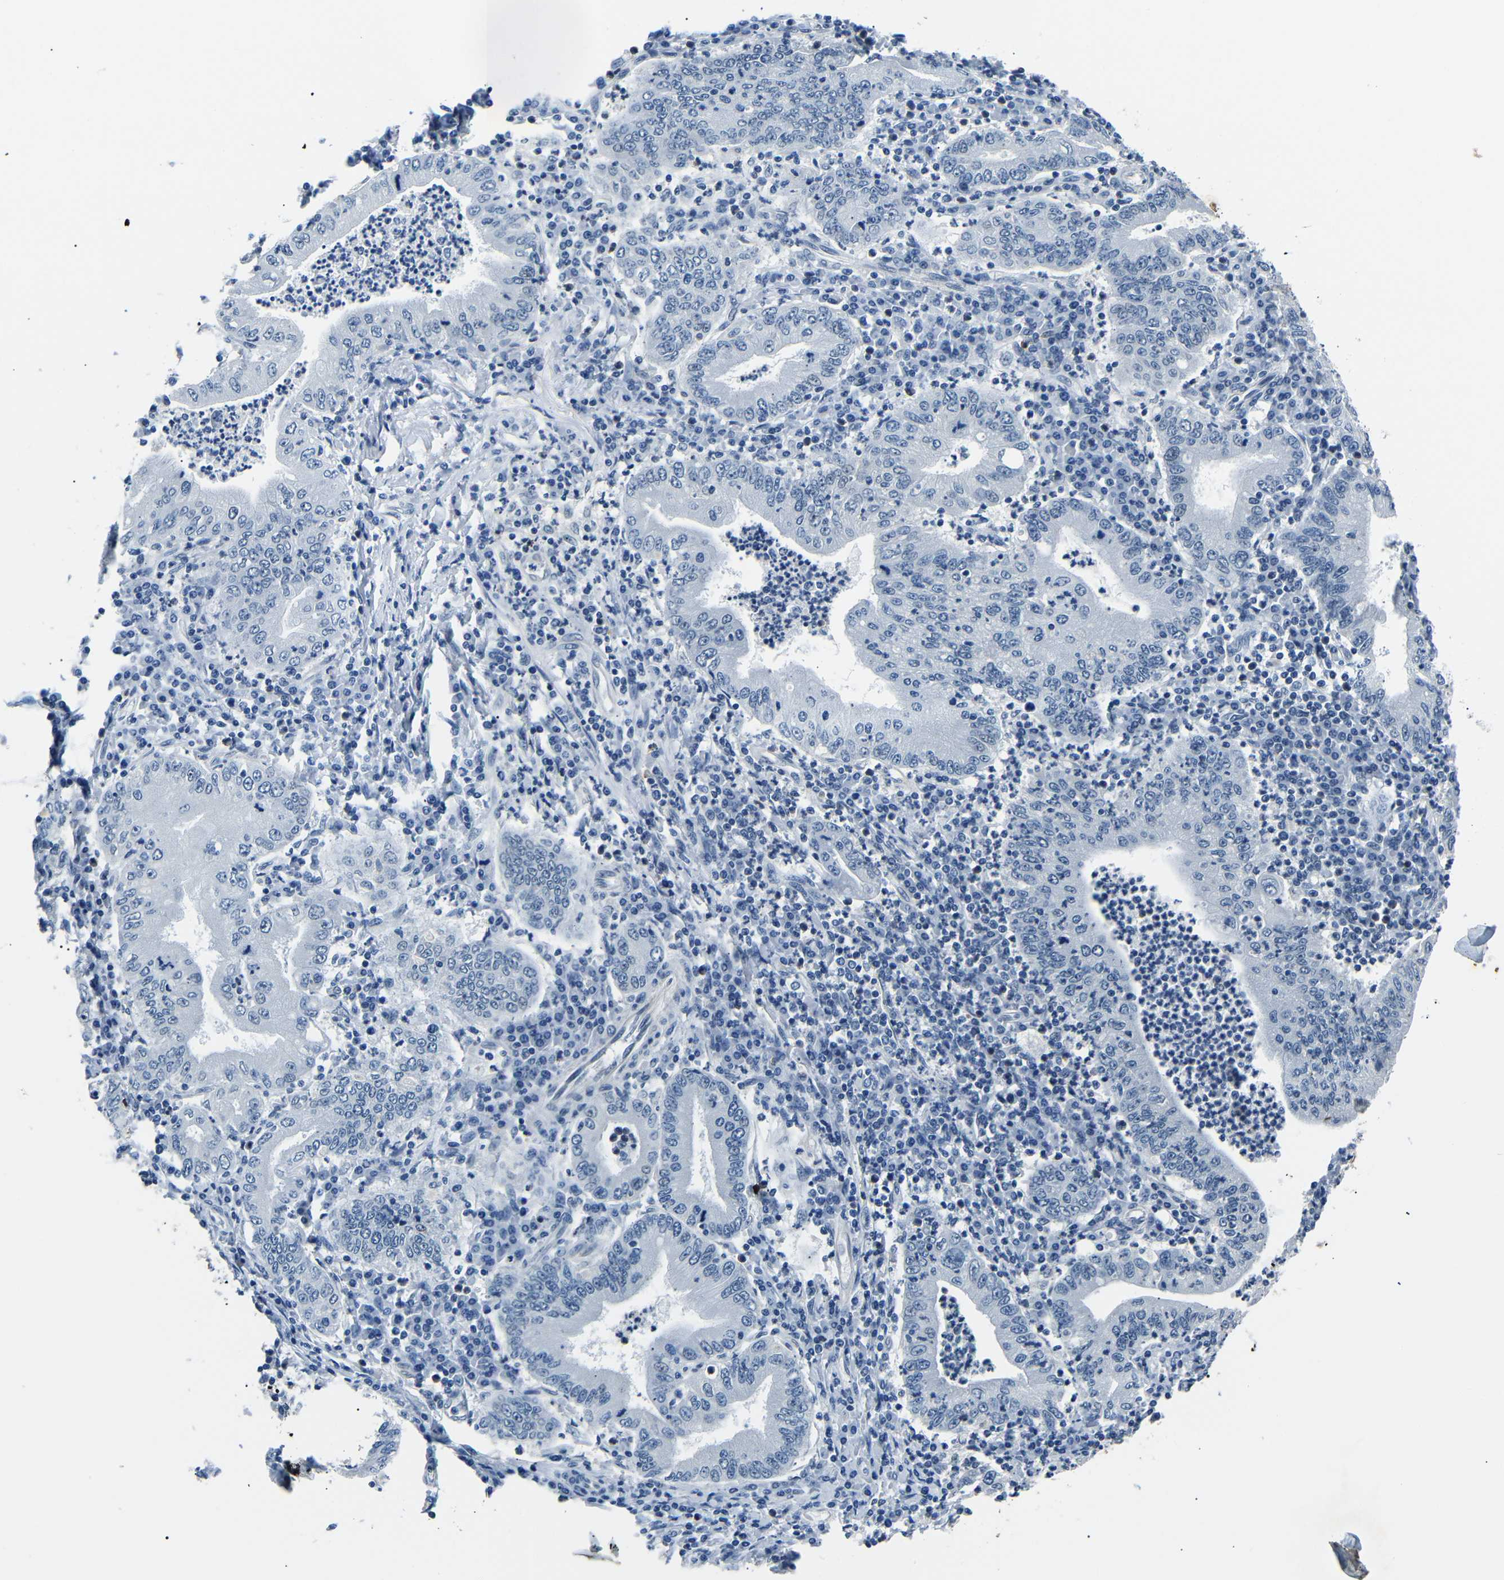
{"staining": {"intensity": "negative", "quantity": "none", "location": "none"}, "tissue": "stomach cancer", "cell_type": "Tumor cells", "image_type": "cancer", "snomed": [{"axis": "morphology", "description": "Normal tissue, NOS"}, {"axis": "morphology", "description": "Adenocarcinoma, NOS"}, {"axis": "topography", "description": "Esophagus"}, {"axis": "topography", "description": "Stomach, upper"}, {"axis": "topography", "description": "Peripheral nerve tissue"}], "caption": "Protein analysis of adenocarcinoma (stomach) demonstrates no significant positivity in tumor cells.", "gene": "TAFA1", "patient": {"sex": "male", "age": 62}}